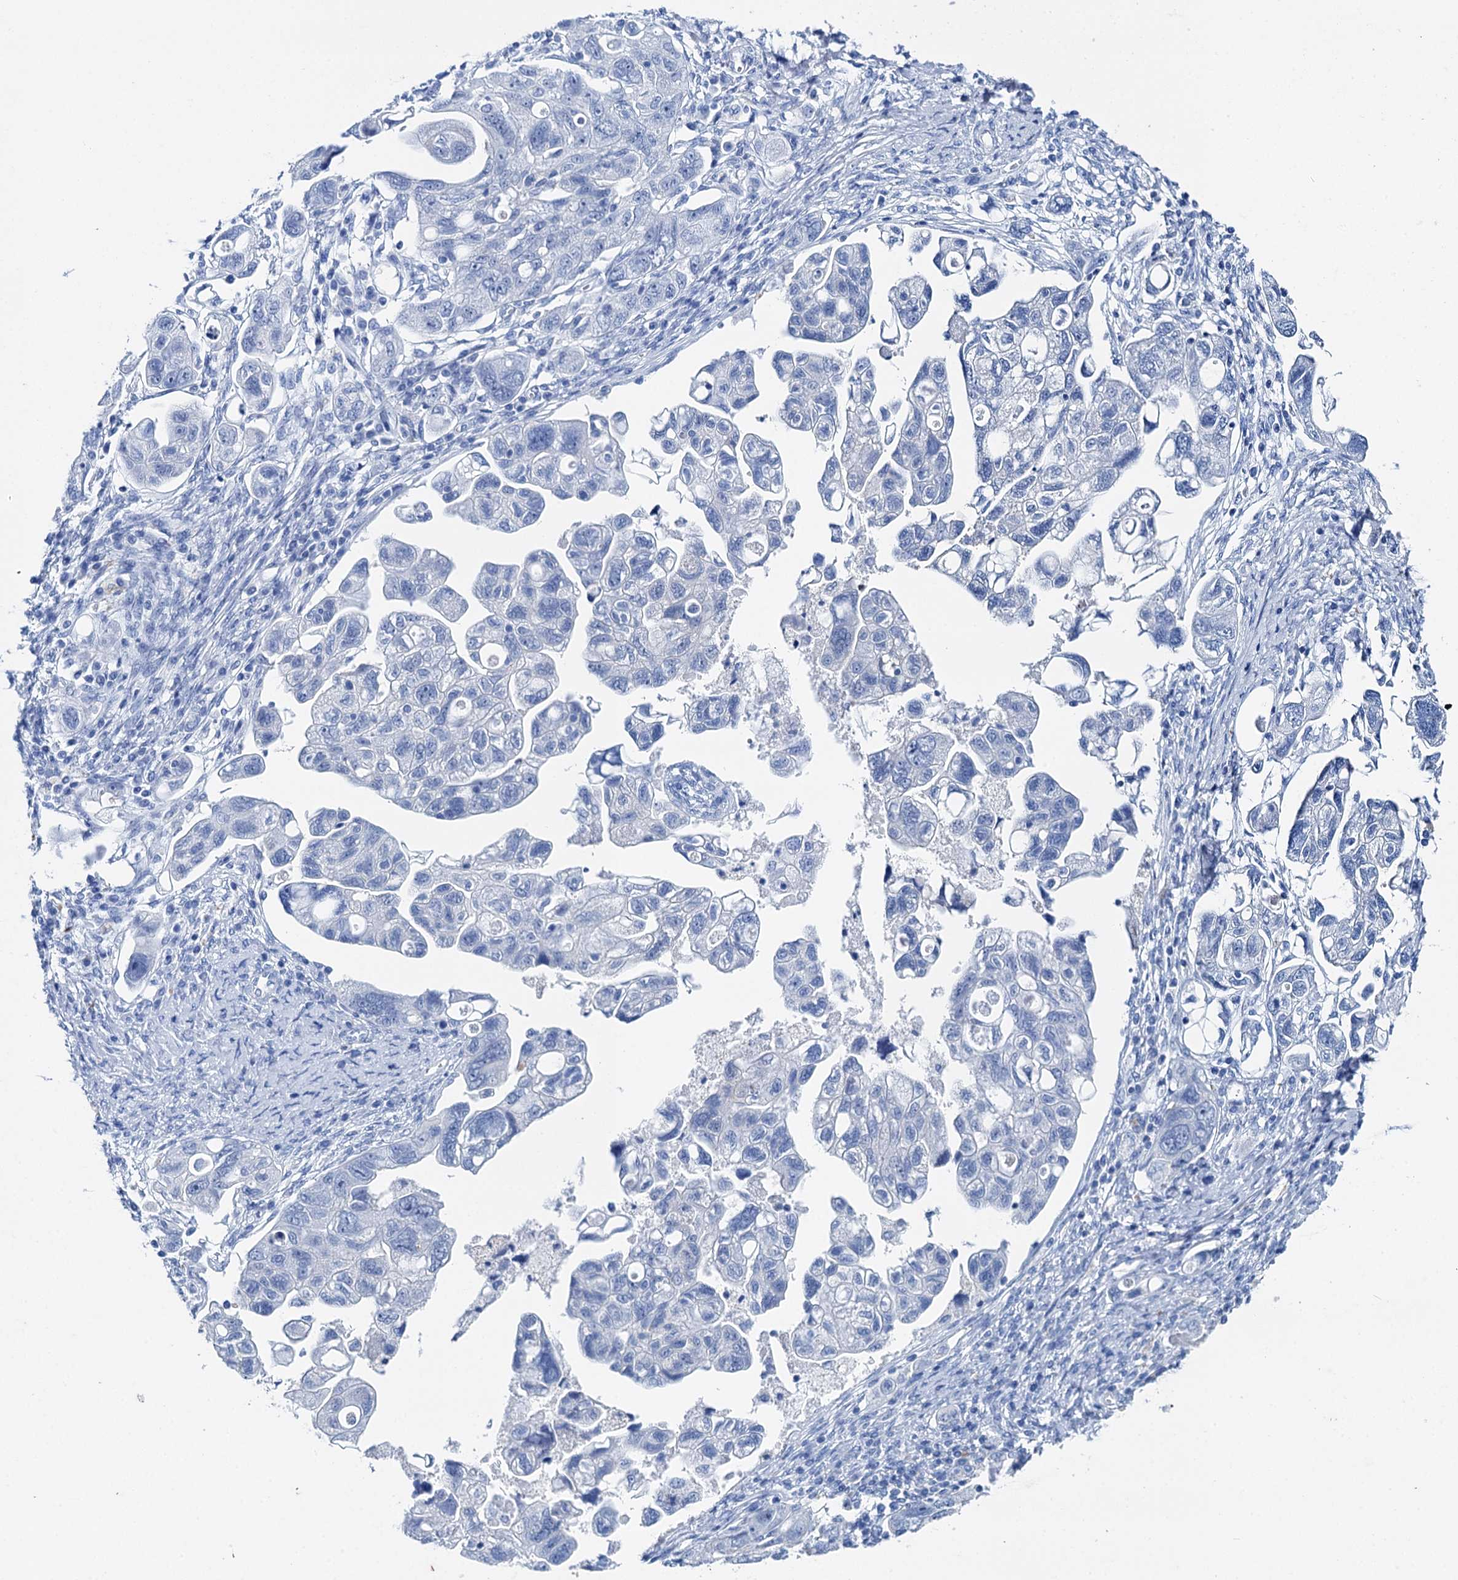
{"staining": {"intensity": "negative", "quantity": "none", "location": "none"}, "tissue": "ovarian cancer", "cell_type": "Tumor cells", "image_type": "cancer", "snomed": [{"axis": "morphology", "description": "Carcinoma, NOS"}, {"axis": "morphology", "description": "Cystadenocarcinoma, serous, NOS"}, {"axis": "topography", "description": "Ovary"}], "caption": "An IHC micrograph of ovarian cancer is shown. There is no staining in tumor cells of ovarian cancer. (DAB IHC, high magnification).", "gene": "BRINP1", "patient": {"sex": "female", "age": 69}}